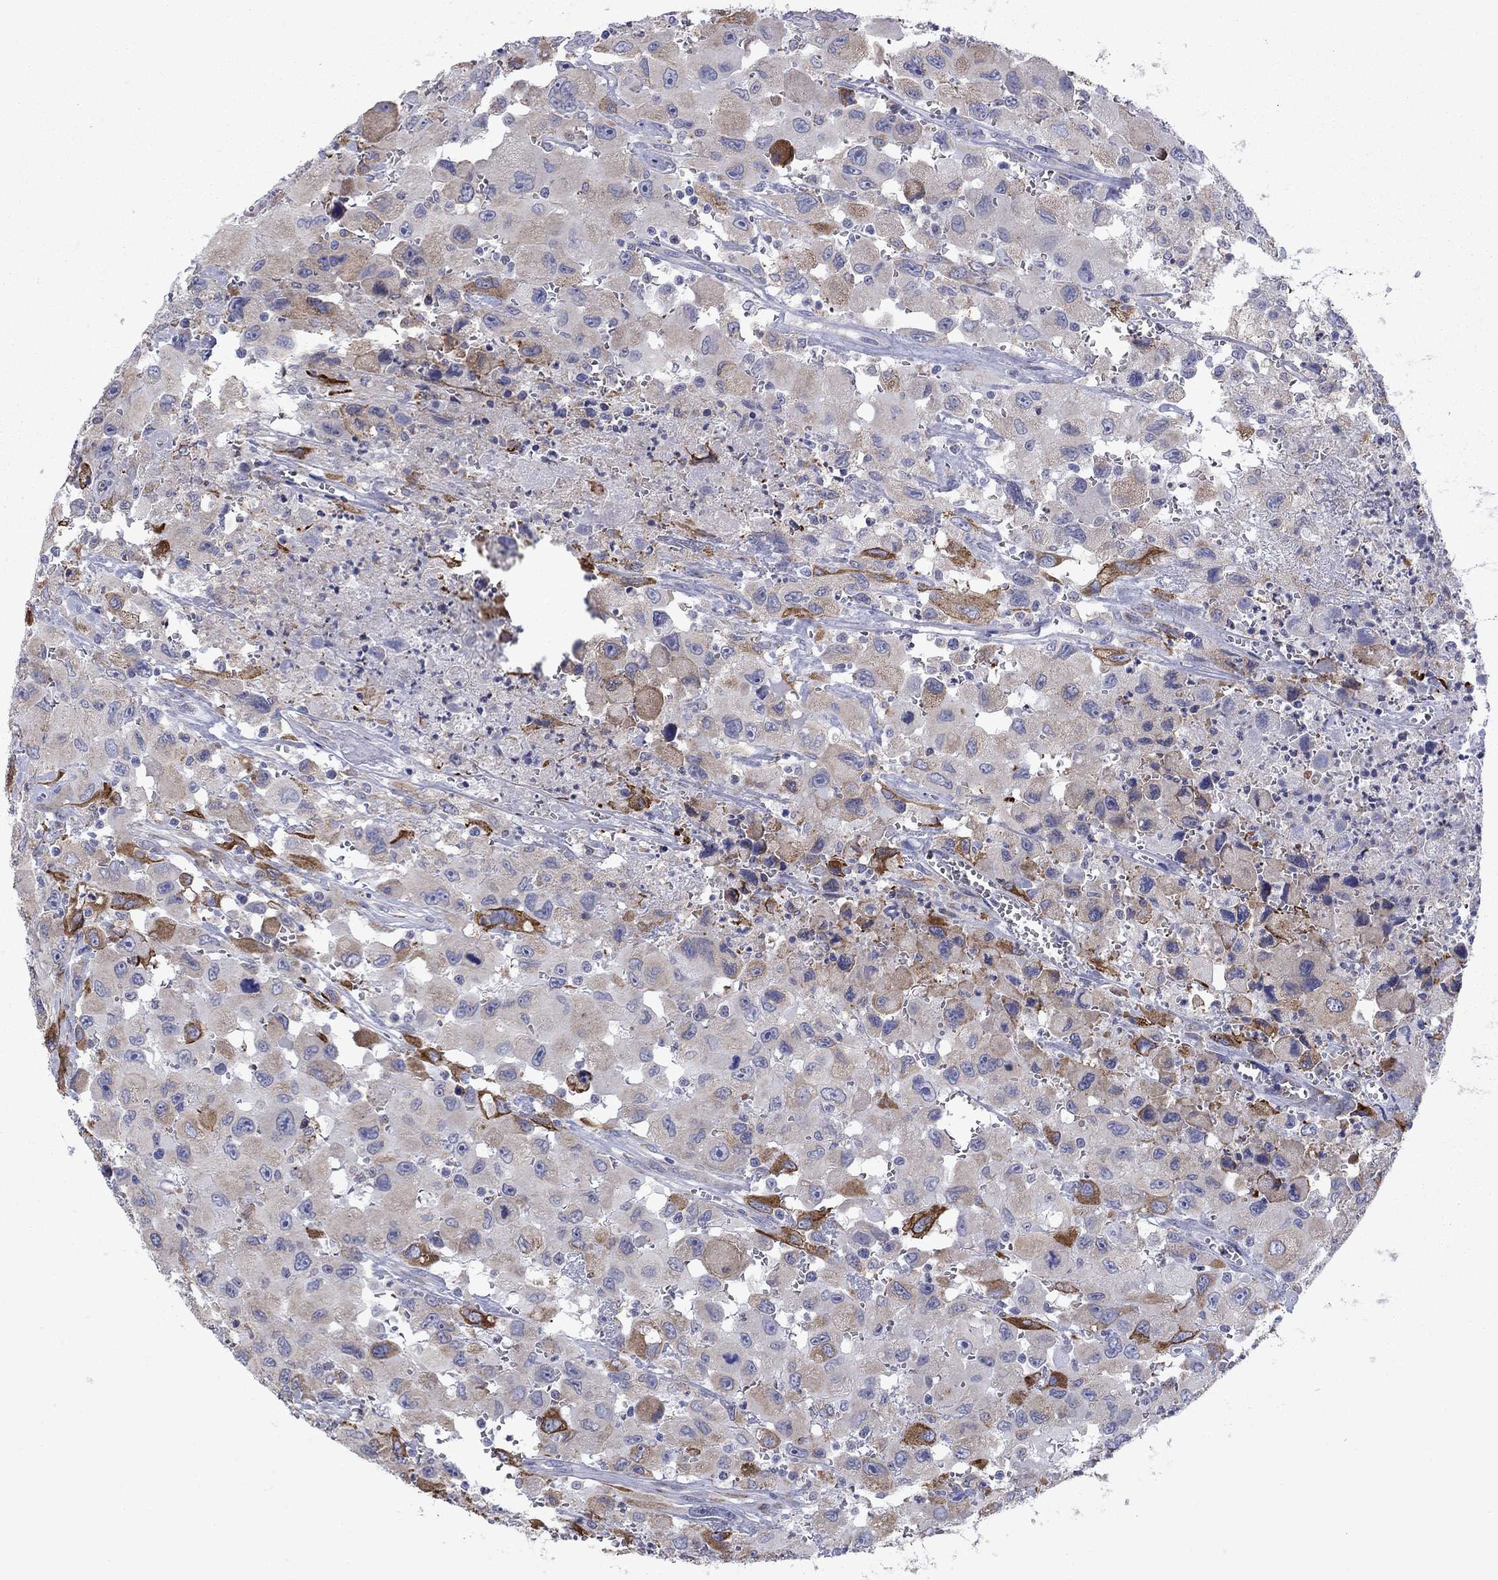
{"staining": {"intensity": "strong", "quantity": "<25%", "location": "cytoplasmic/membranous"}, "tissue": "head and neck cancer", "cell_type": "Tumor cells", "image_type": "cancer", "snomed": [{"axis": "morphology", "description": "Squamous cell carcinoma, NOS"}, {"axis": "morphology", "description": "Squamous cell carcinoma, metastatic, NOS"}, {"axis": "topography", "description": "Oral tissue"}, {"axis": "topography", "description": "Head-Neck"}], "caption": "A medium amount of strong cytoplasmic/membranous expression is appreciated in about <25% of tumor cells in head and neck cancer tissue.", "gene": "TMPRSS11A", "patient": {"sex": "female", "age": 85}}